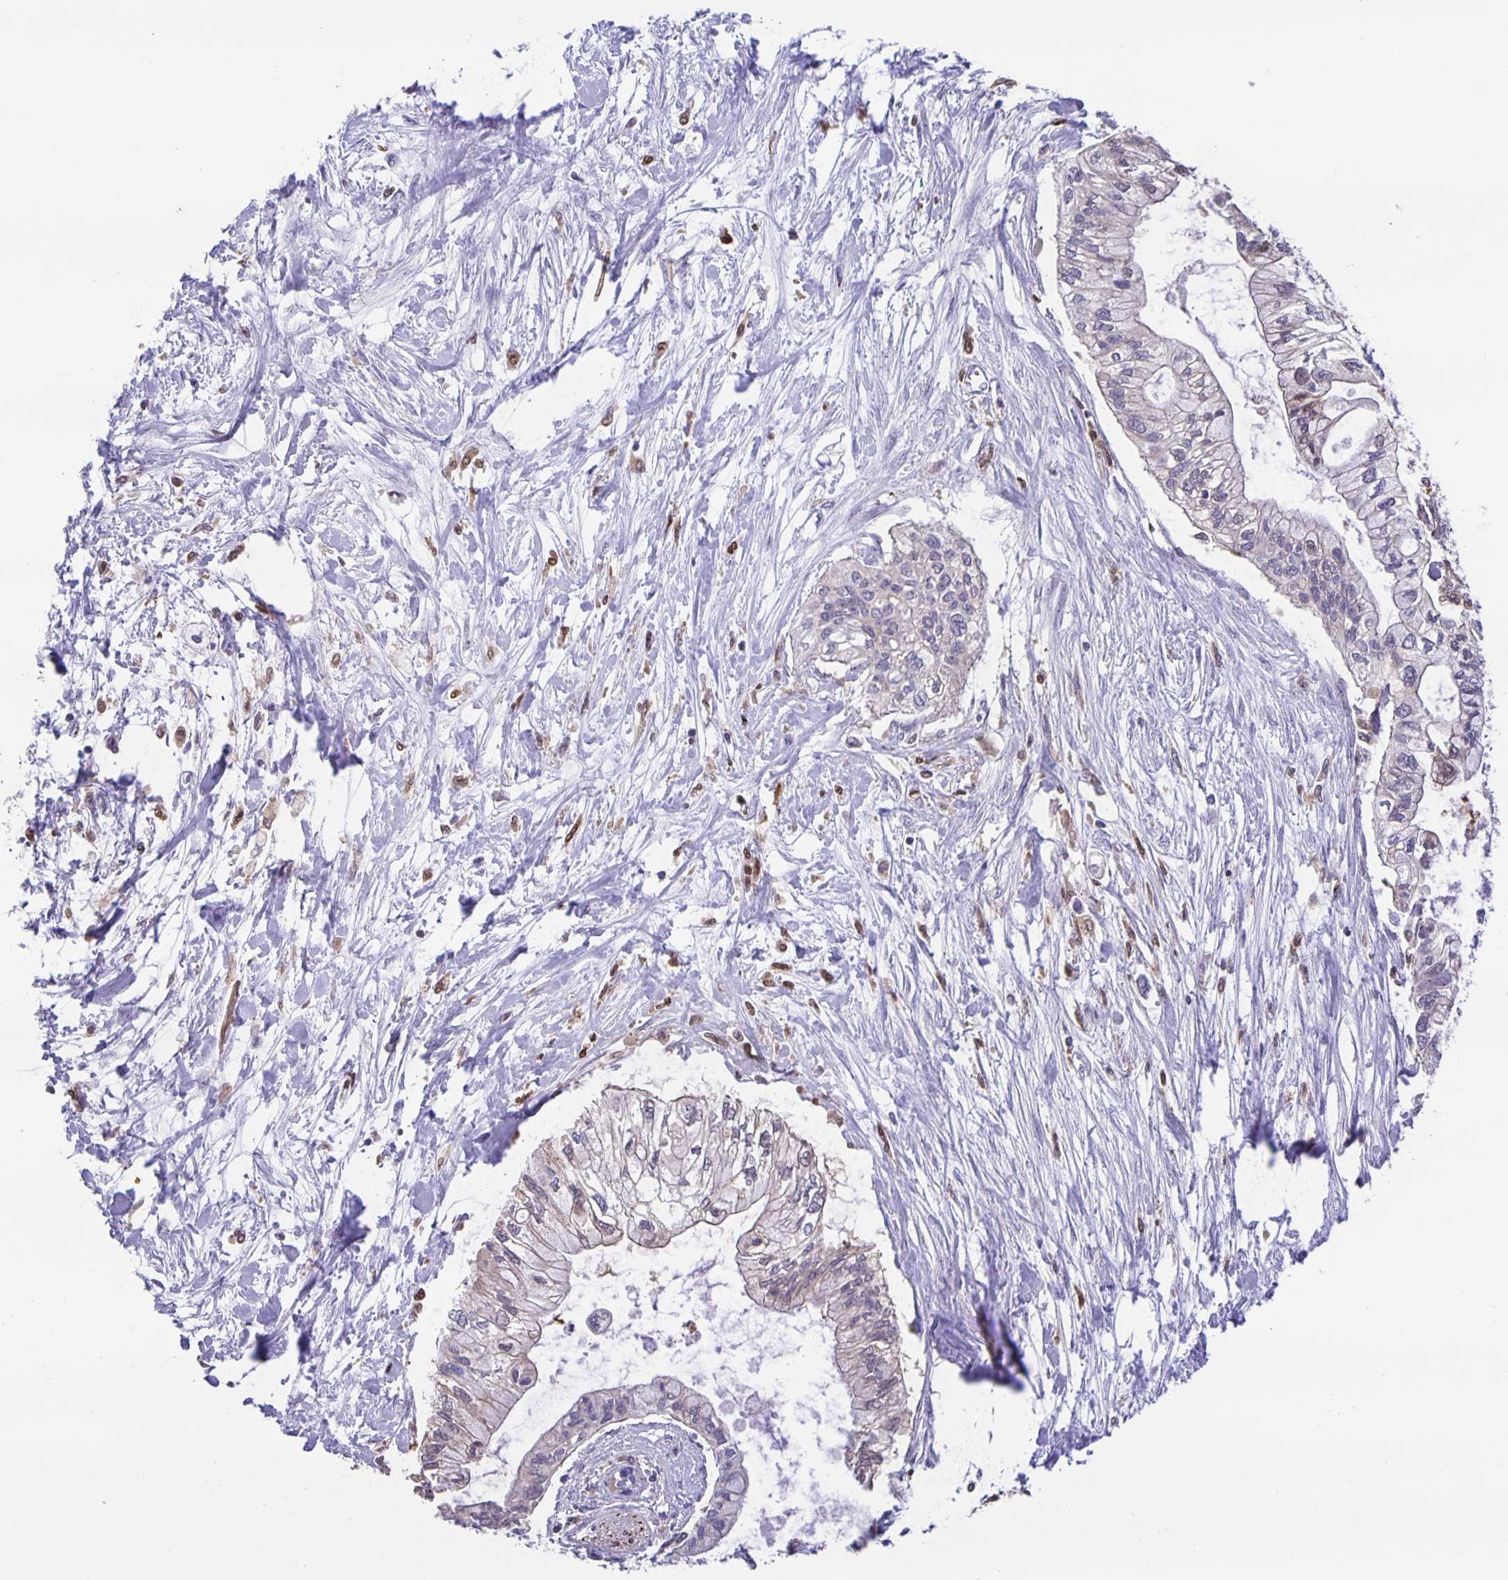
{"staining": {"intensity": "negative", "quantity": "none", "location": "none"}, "tissue": "pancreatic cancer", "cell_type": "Tumor cells", "image_type": "cancer", "snomed": [{"axis": "morphology", "description": "Adenocarcinoma, NOS"}, {"axis": "topography", "description": "Pancreas"}], "caption": "An immunohistochemistry histopathology image of pancreatic cancer (adenocarcinoma) is shown. There is no staining in tumor cells of pancreatic cancer (adenocarcinoma).", "gene": "MARCHF6", "patient": {"sex": "female", "age": 77}}